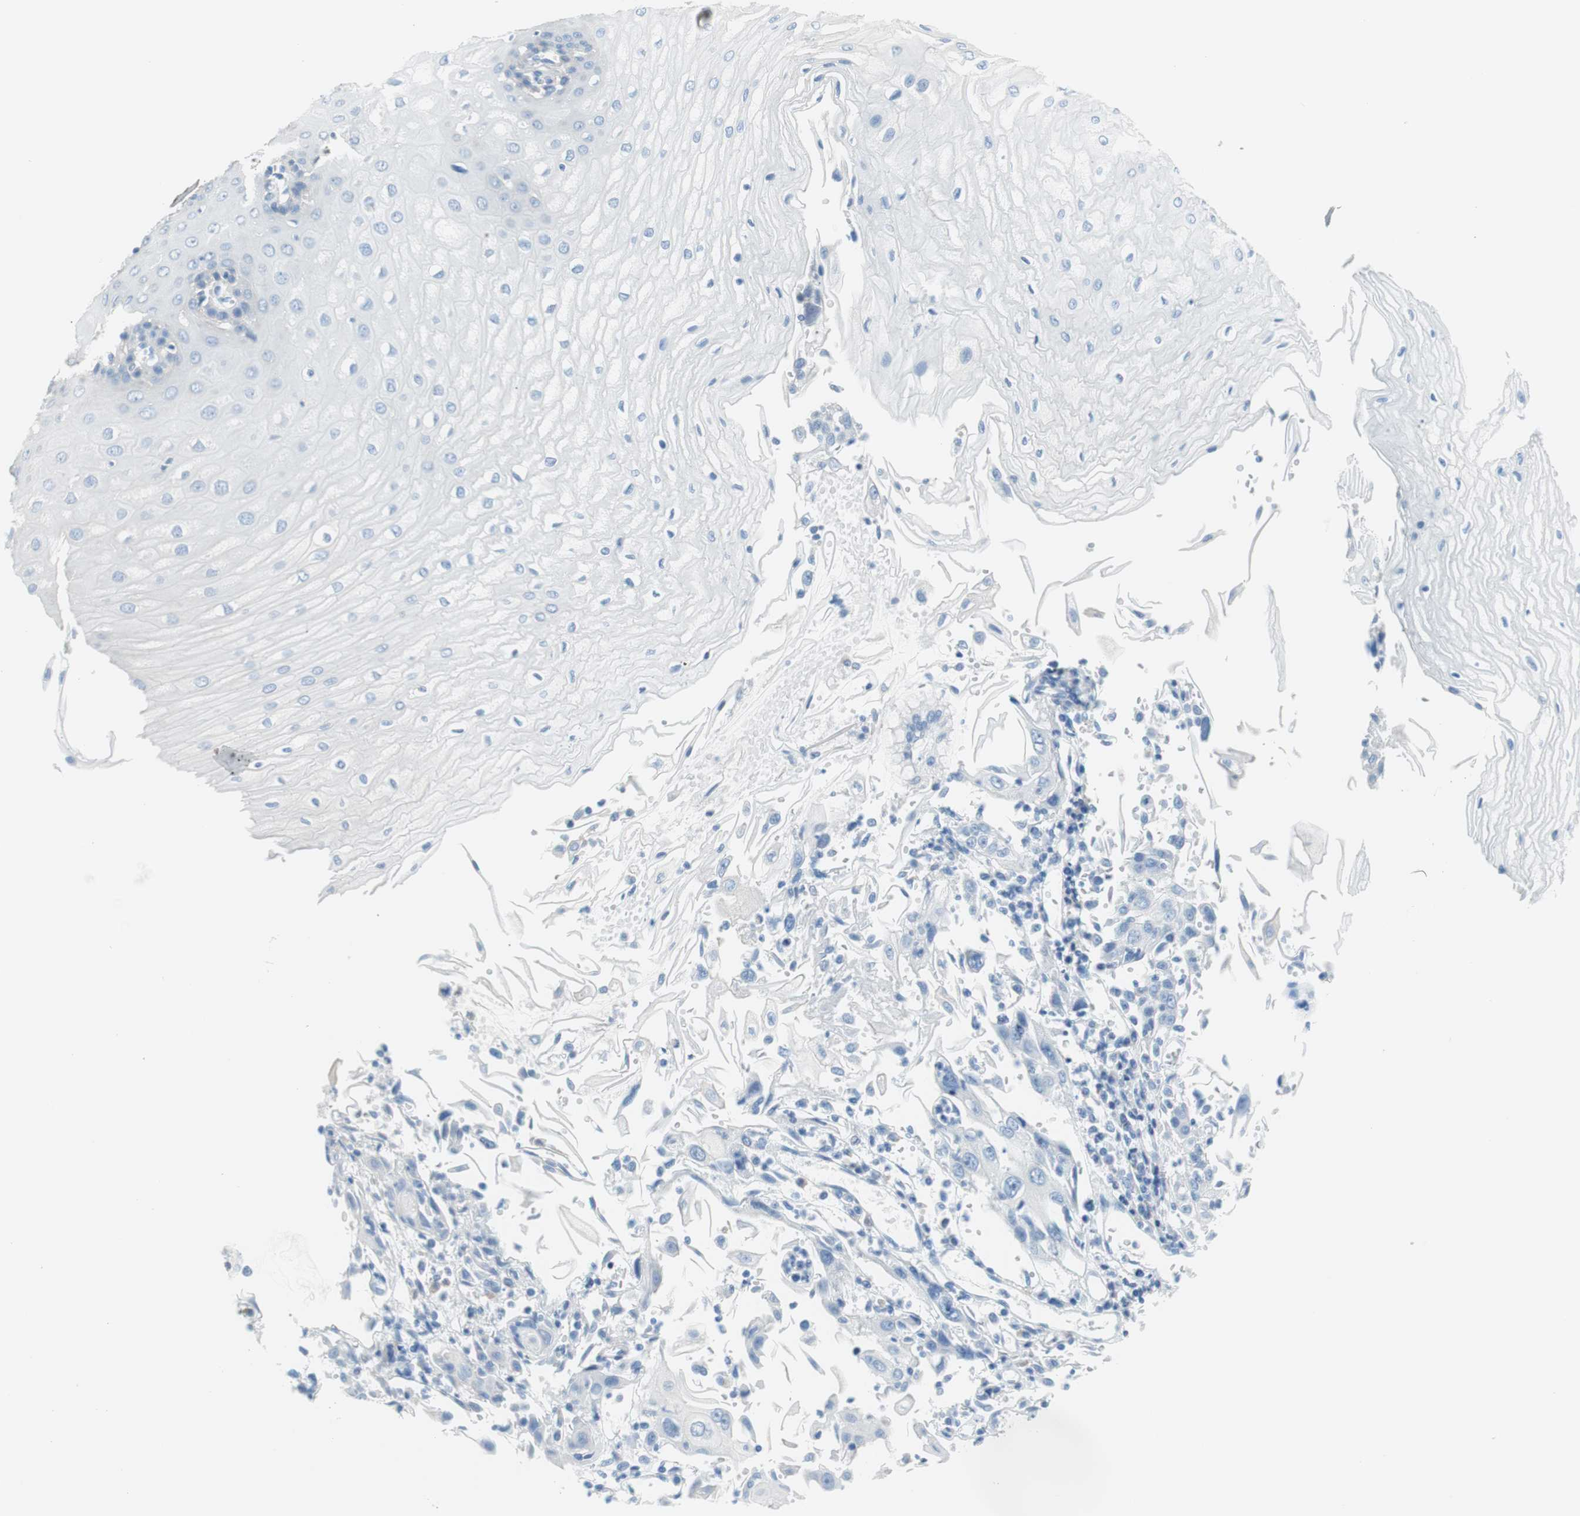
{"staining": {"intensity": "negative", "quantity": "none", "location": "none"}, "tissue": "esophagus", "cell_type": "Squamous epithelial cells", "image_type": "normal", "snomed": [{"axis": "morphology", "description": "Normal tissue, NOS"}, {"axis": "morphology", "description": "Squamous cell carcinoma, NOS"}, {"axis": "topography", "description": "Esophagus"}], "caption": "IHC photomicrograph of benign esophagus: esophagus stained with DAB exhibits no significant protein staining in squamous epithelial cells.", "gene": "MYH1", "patient": {"sex": "male", "age": 65}}